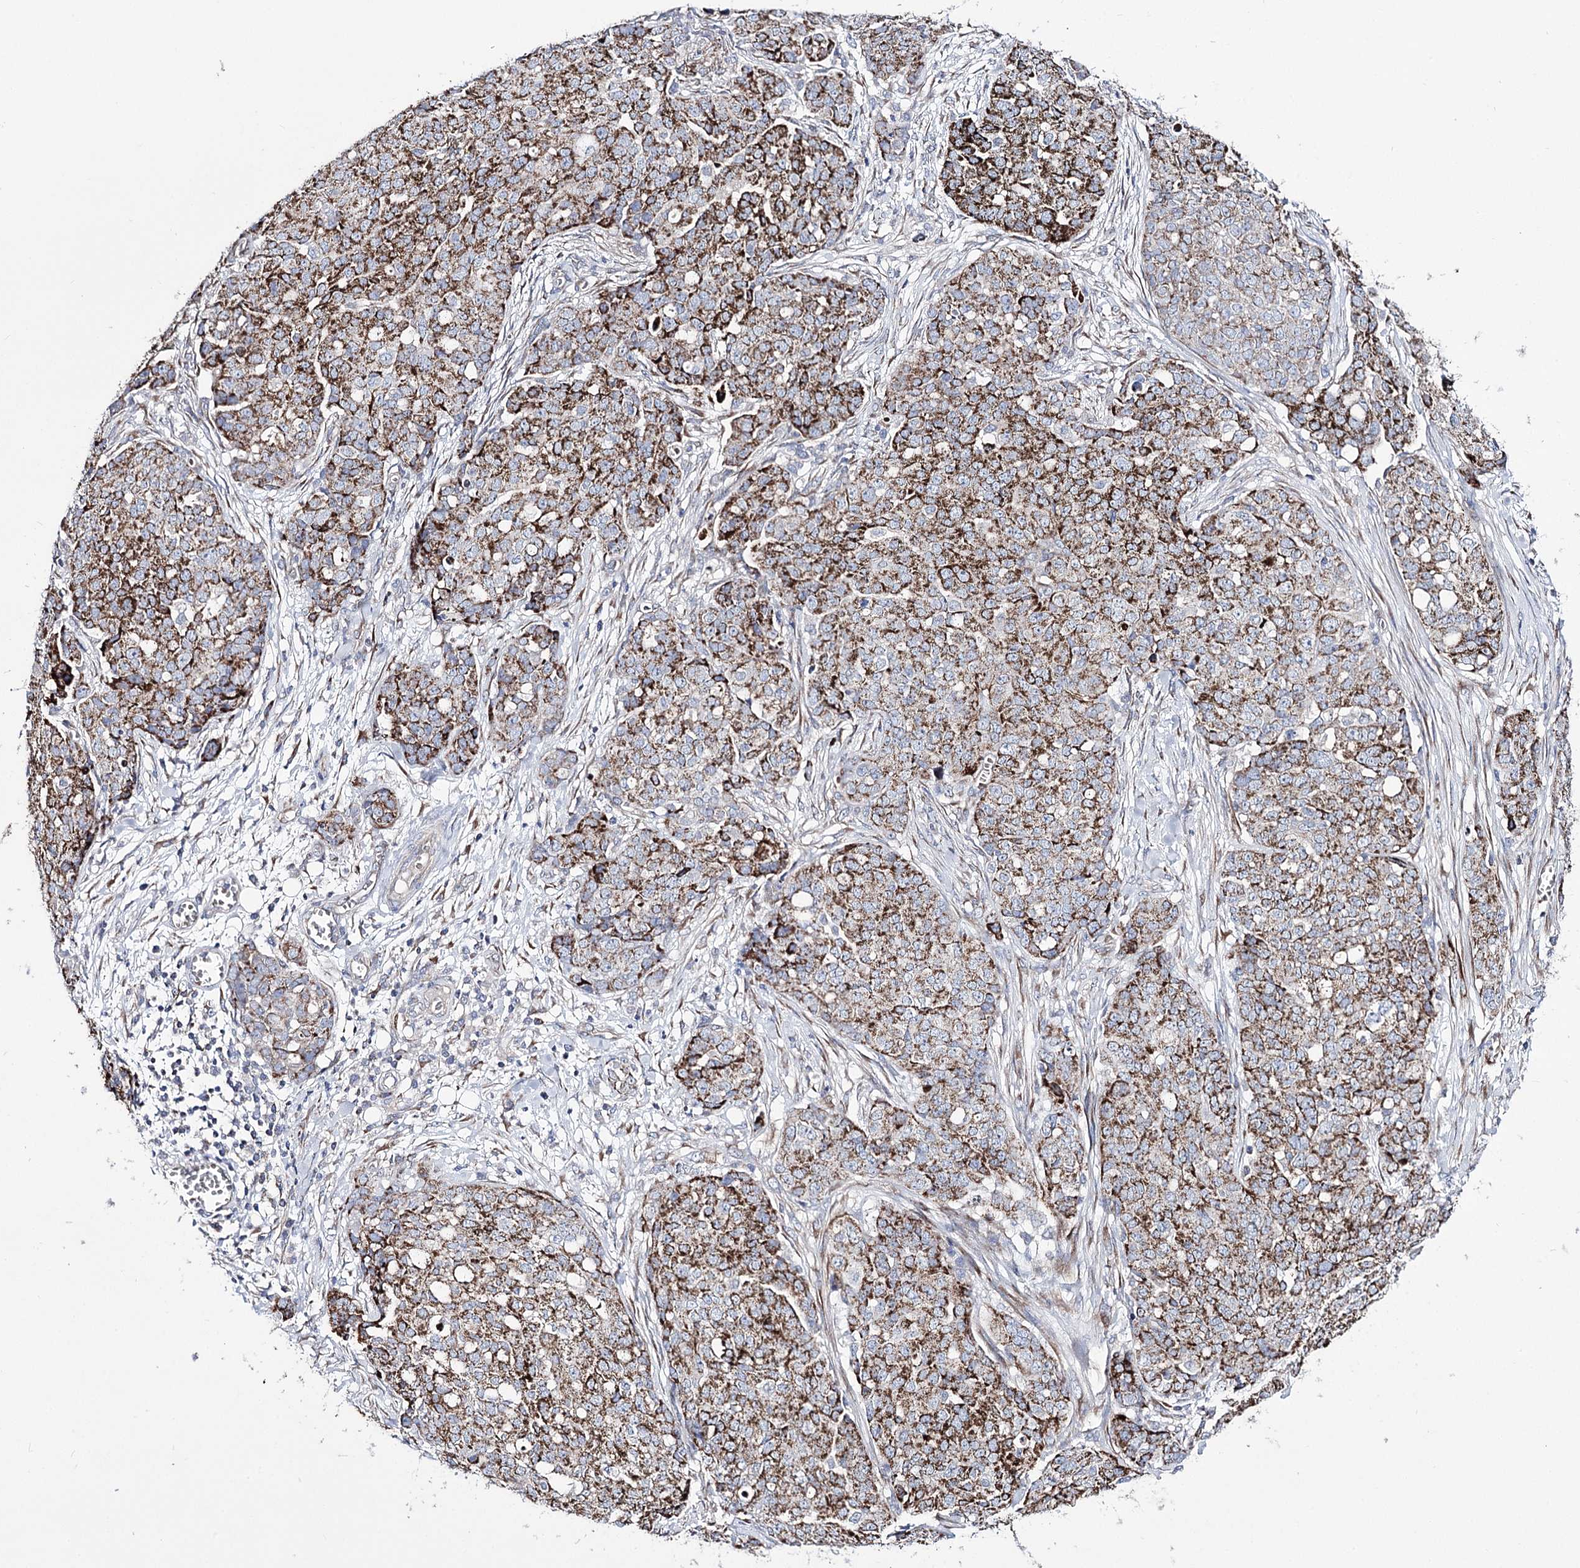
{"staining": {"intensity": "strong", "quantity": ">75%", "location": "cytoplasmic/membranous"}, "tissue": "ovarian cancer", "cell_type": "Tumor cells", "image_type": "cancer", "snomed": [{"axis": "morphology", "description": "Cystadenocarcinoma, serous, NOS"}, {"axis": "topography", "description": "Soft tissue"}, {"axis": "topography", "description": "Ovary"}], "caption": "Immunohistochemistry (DAB (3,3'-diaminobenzidine)) staining of human ovarian cancer (serous cystadenocarcinoma) exhibits strong cytoplasmic/membranous protein expression in approximately >75% of tumor cells.", "gene": "OSBPL5", "patient": {"sex": "female", "age": 57}}